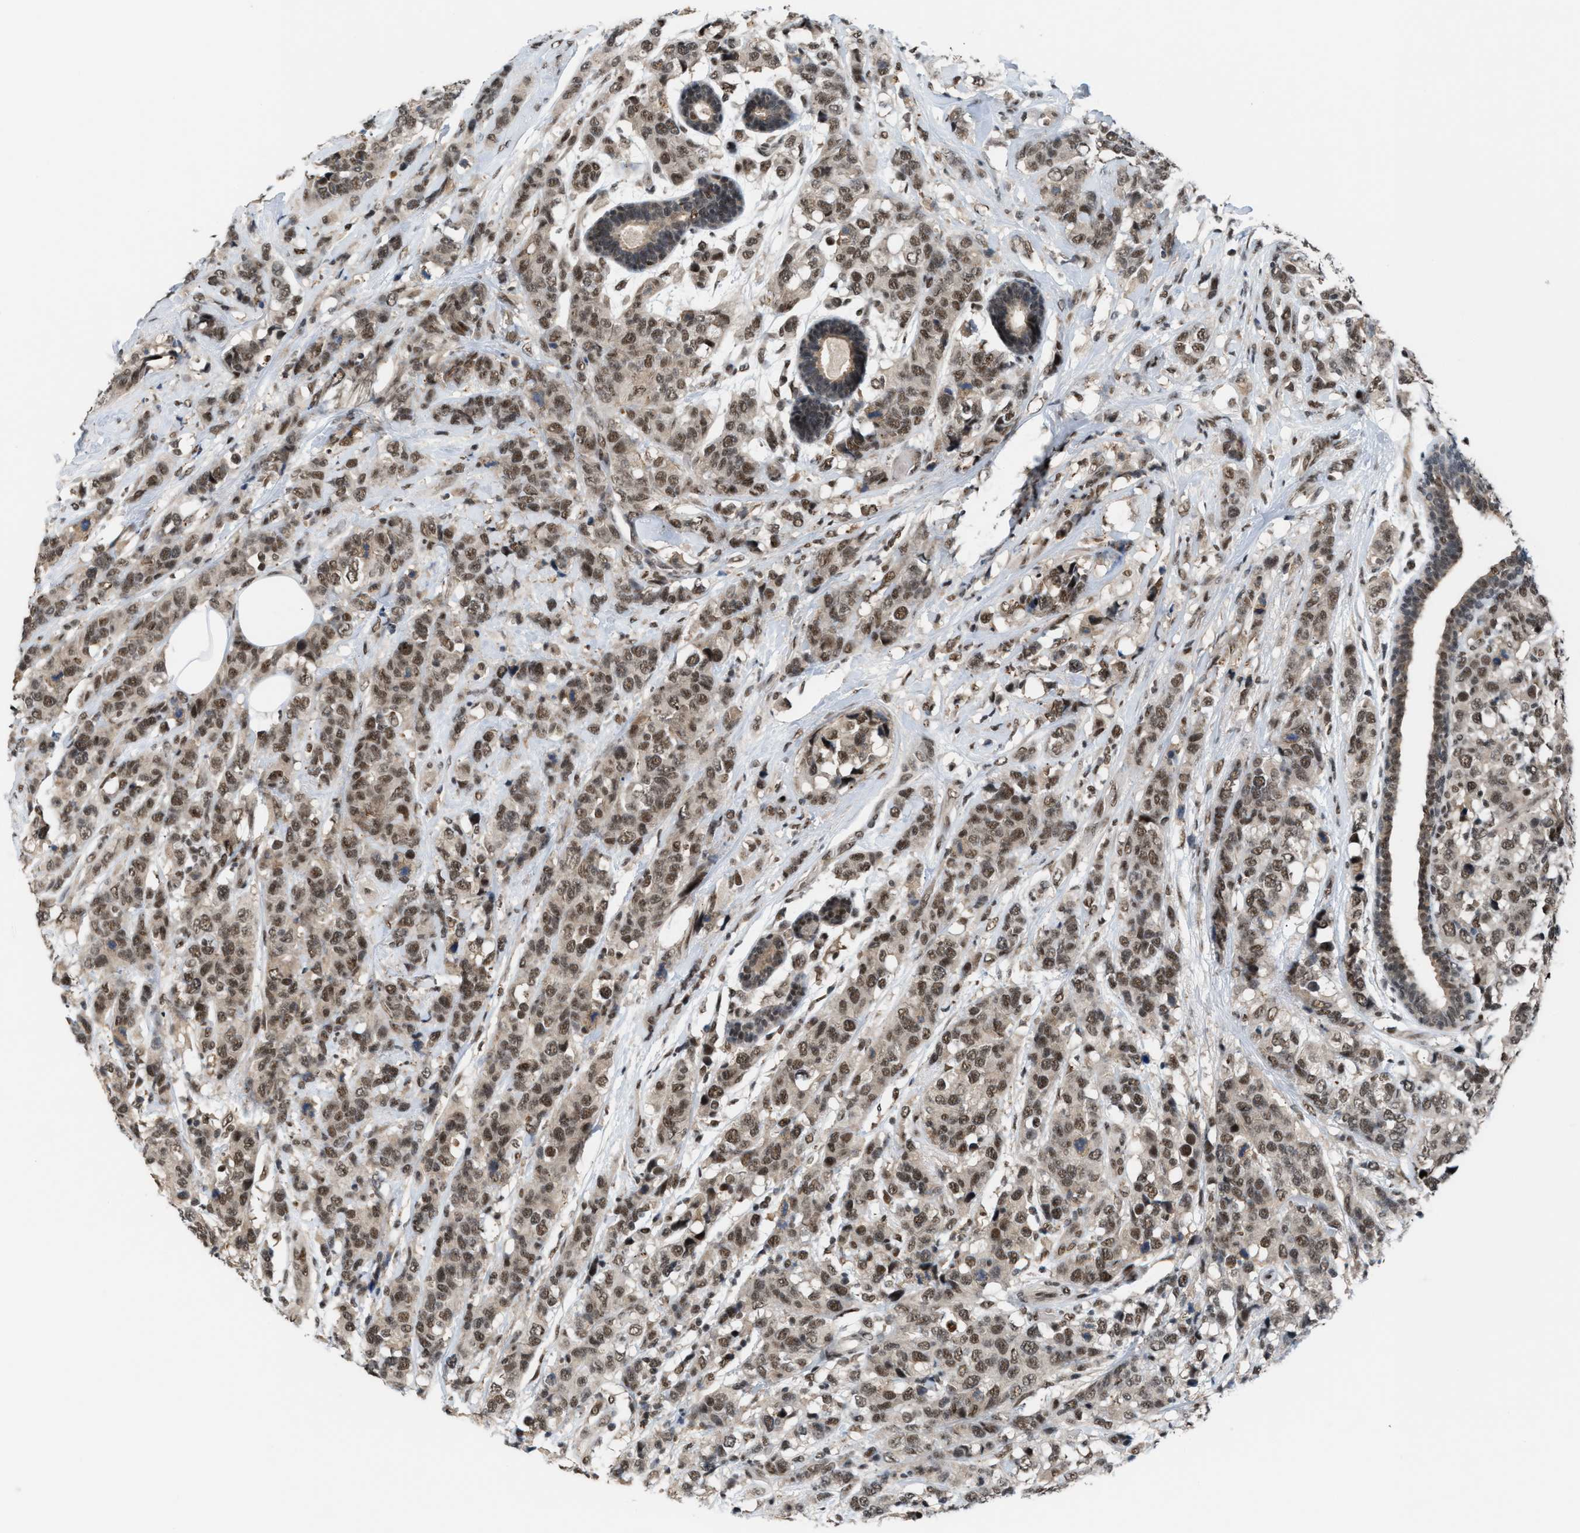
{"staining": {"intensity": "moderate", "quantity": ">75%", "location": "nuclear"}, "tissue": "breast cancer", "cell_type": "Tumor cells", "image_type": "cancer", "snomed": [{"axis": "morphology", "description": "Lobular carcinoma"}, {"axis": "topography", "description": "Breast"}], "caption": "This is an image of IHC staining of breast cancer, which shows moderate positivity in the nuclear of tumor cells.", "gene": "PRPF4", "patient": {"sex": "female", "age": 59}}